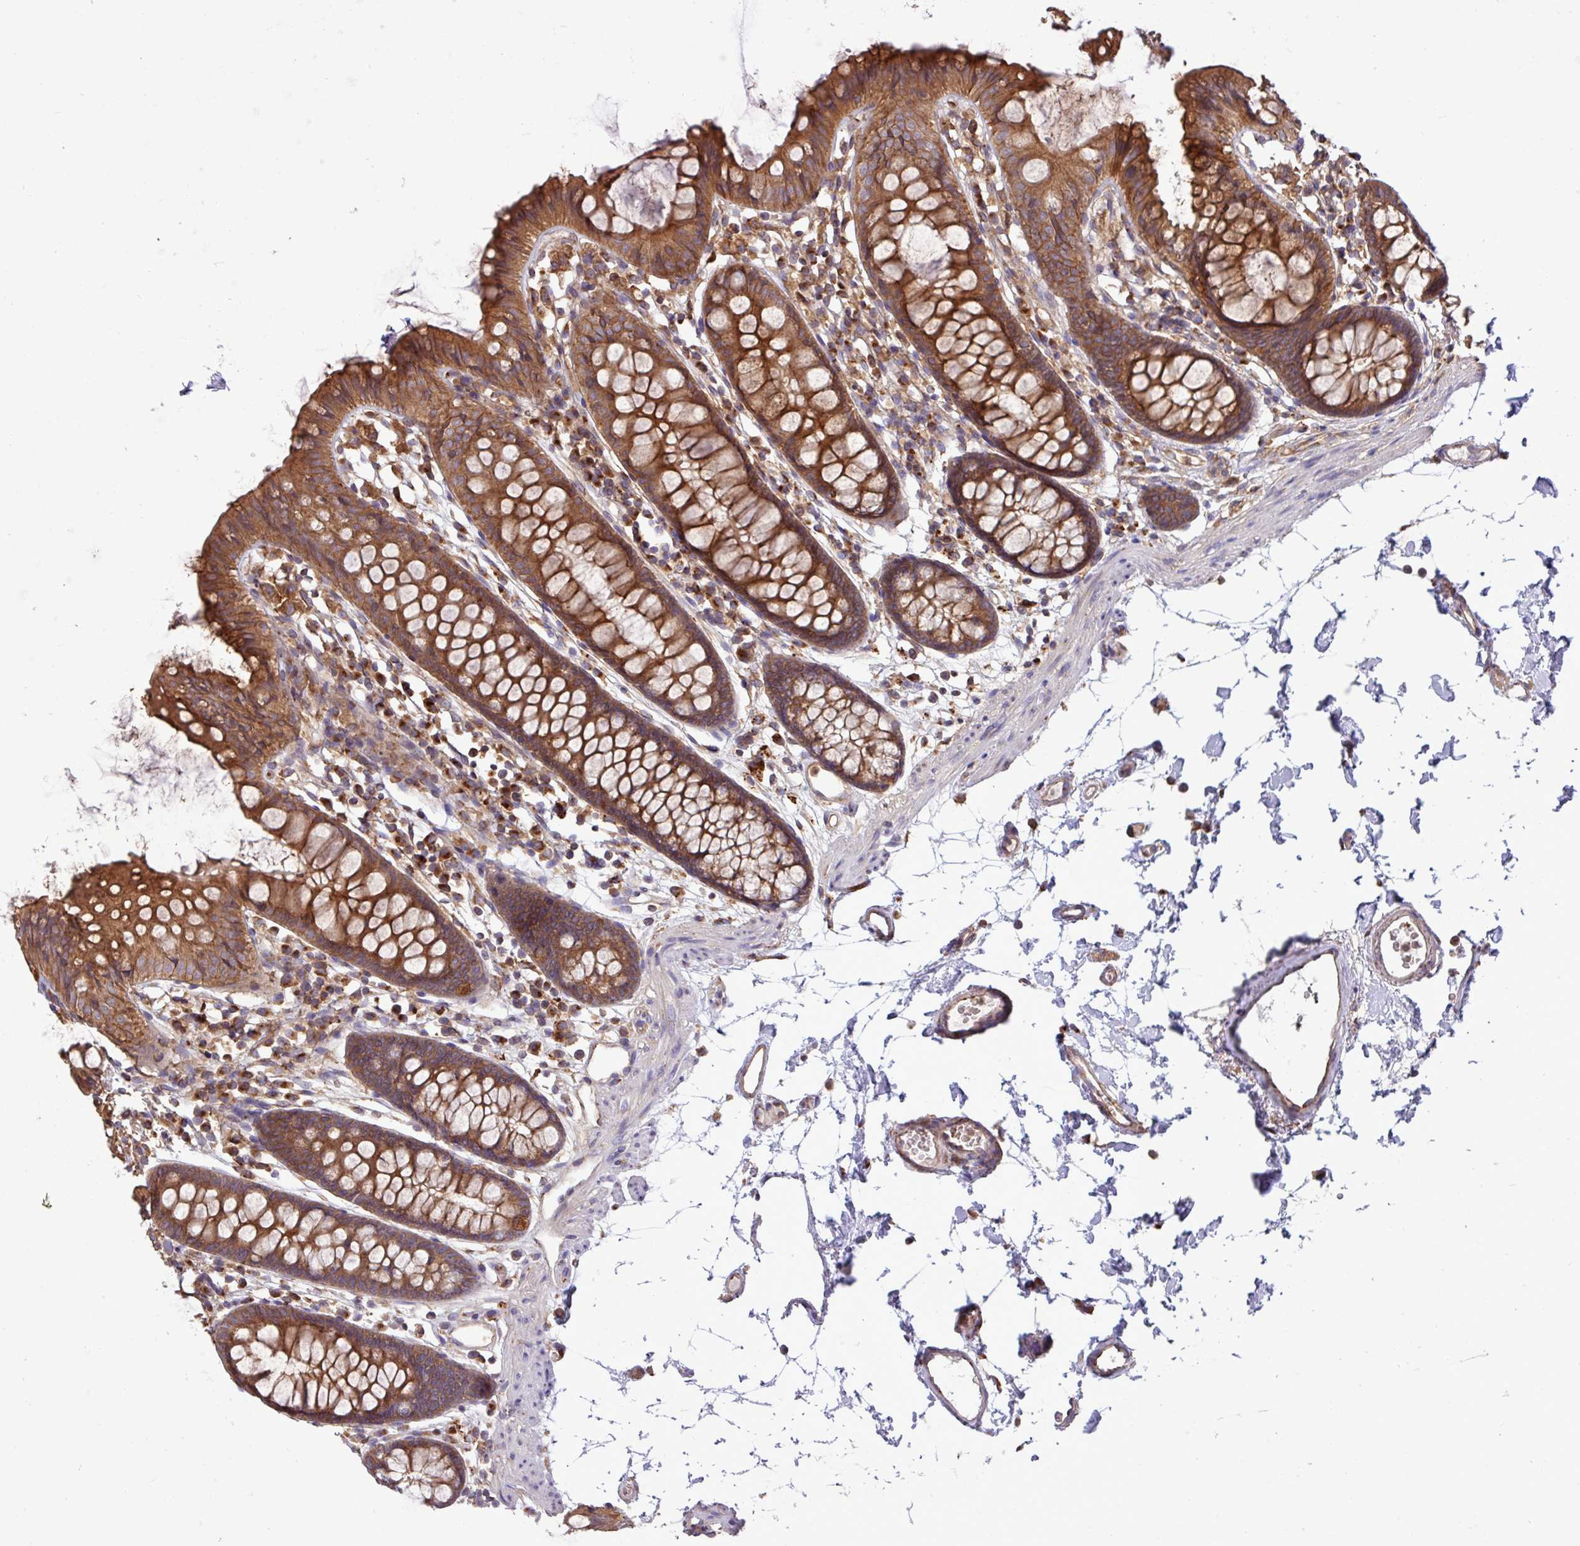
{"staining": {"intensity": "weak", "quantity": ">75%", "location": "cytoplasmic/membranous"}, "tissue": "colon", "cell_type": "Endothelial cells", "image_type": "normal", "snomed": [{"axis": "morphology", "description": "Normal tissue, NOS"}, {"axis": "topography", "description": "Colon"}], "caption": "IHC of benign human colon shows low levels of weak cytoplasmic/membranous positivity in about >75% of endothelial cells. The protein of interest is stained brown, and the nuclei are stained in blue (DAB IHC with brightfield microscopy, high magnification).", "gene": "RAB19", "patient": {"sex": "female", "age": 84}}